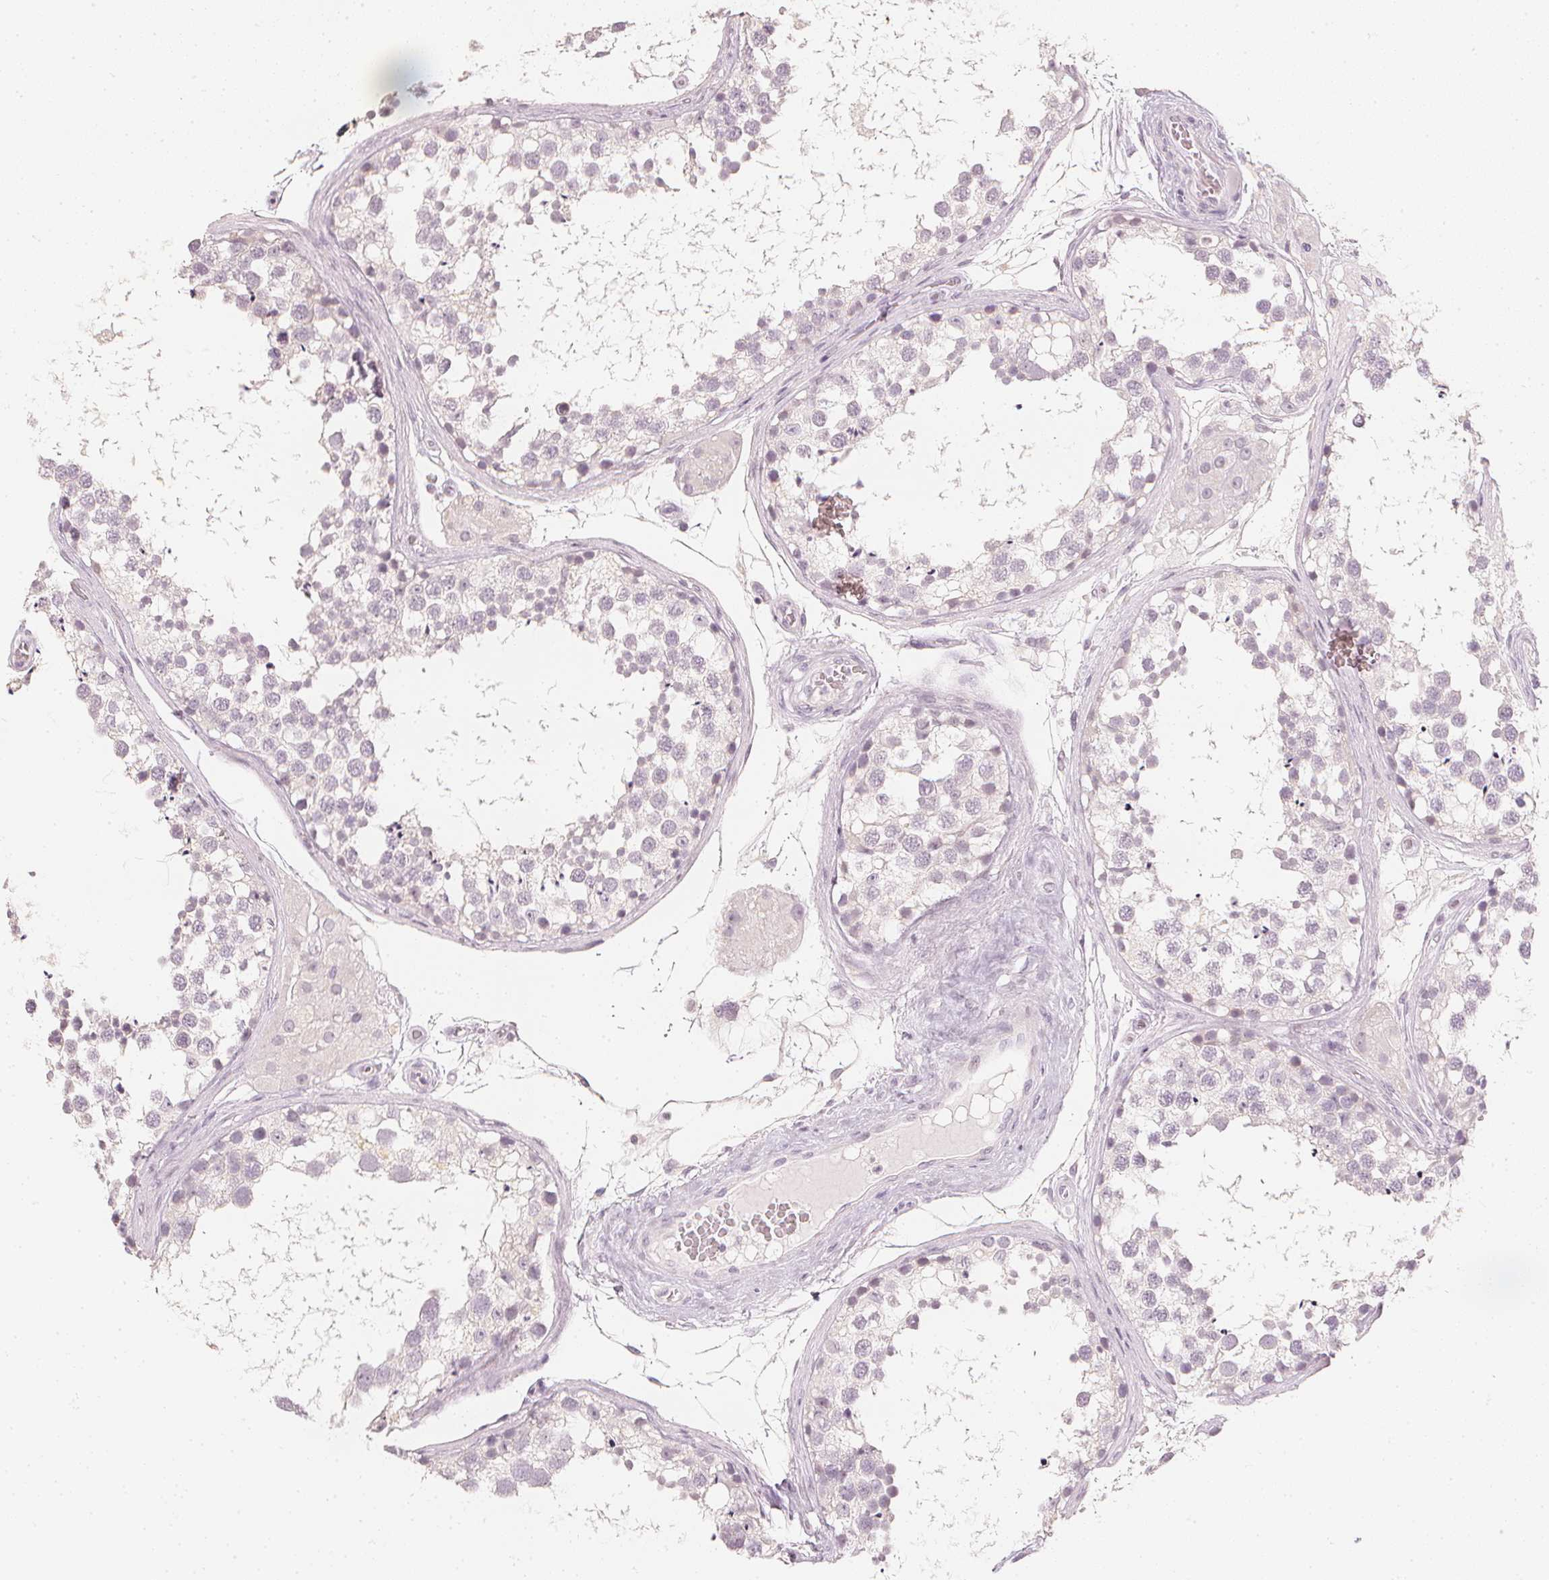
{"staining": {"intensity": "negative", "quantity": "none", "location": "none"}, "tissue": "testis", "cell_type": "Cells in seminiferous ducts", "image_type": "normal", "snomed": [{"axis": "morphology", "description": "Normal tissue, NOS"}, {"axis": "morphology", "description": "Seminoma, NOS"}, {"axis": "topography", "description": "Testis"}], "caption": "Protein analysis of normal testis shows no significant expression in cells in seminiferous ducts. (IHC, brightfield microscopy, high magnification).", "gene": "CALB1", "patient": {"sex": "male", "age": 65}}